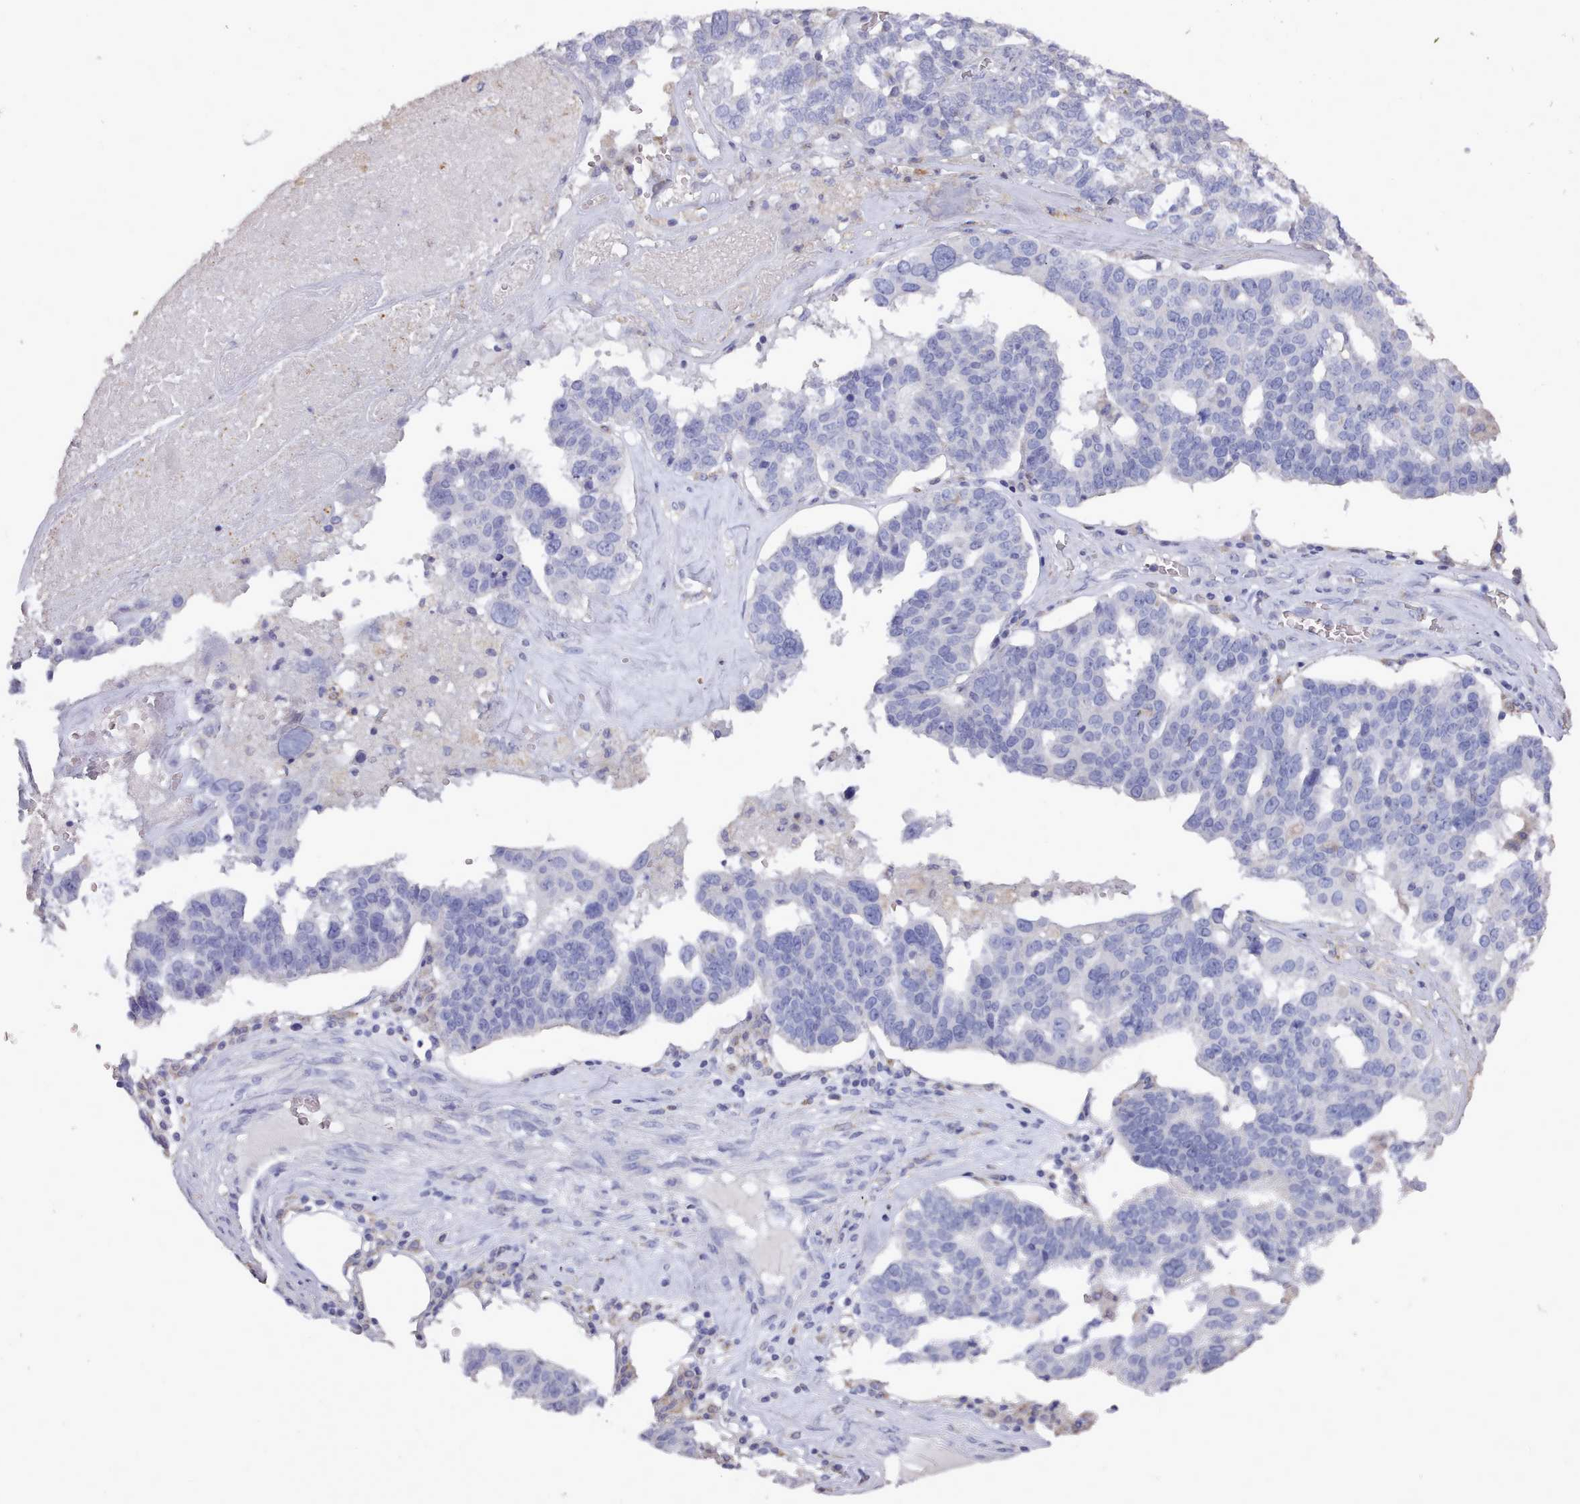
{"staining": {"intensity": "negative", "quantity": "none", "location": "none"}, "tissue": "ovarian cancer", "cell_type": "Tumor cells", "image_type": "cancer", "snomed": [{"axis": "morphology", "description": "Cystadenocarcinoma, serous, NOS"}, {"axis": "topography", "description": "Ovary"}], "caption": "There is no significant positivity in tumor cells of ovarian cancer (serous cystadenocarcinoma).", "gene": "OTULINL", "patient": {"sex": "female", "age": 59}}